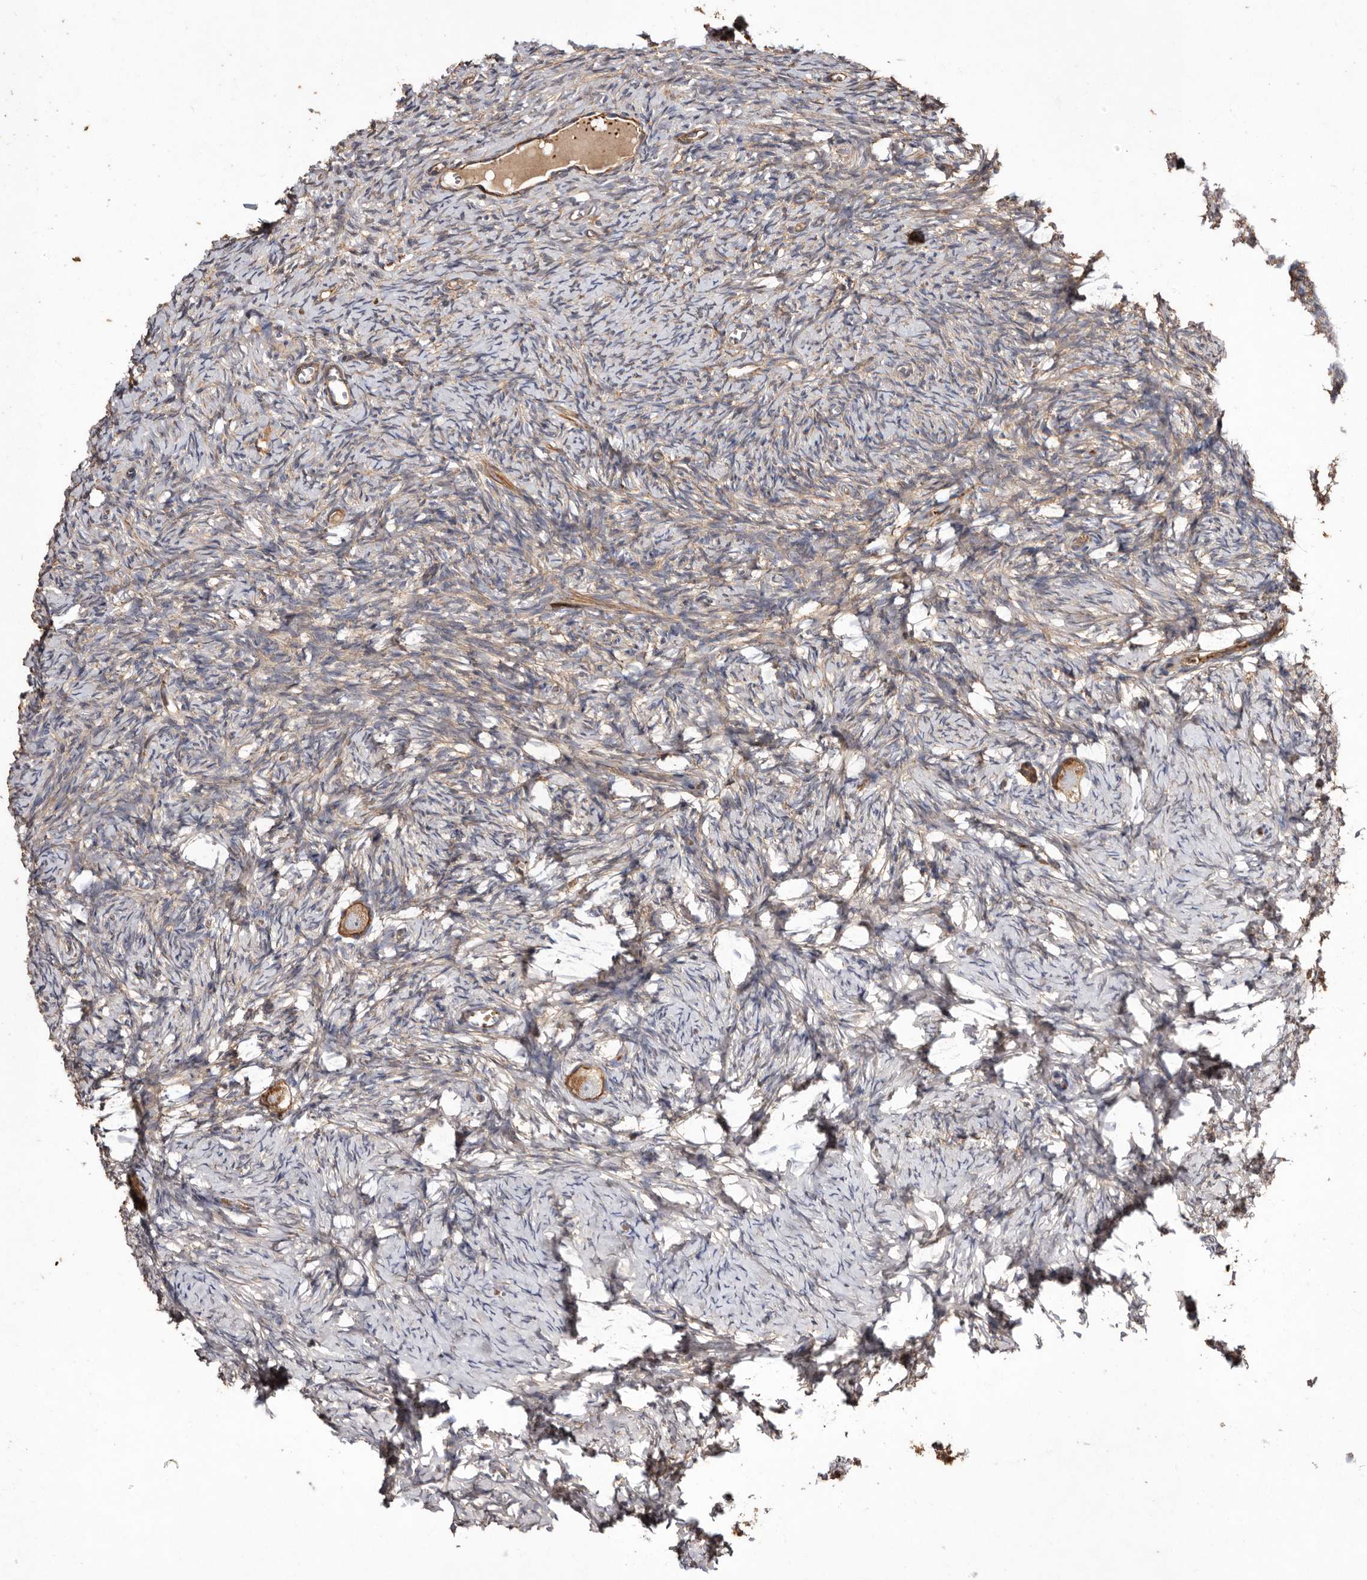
{"staining": {"intensity": "moderate", "quantity": ">75%", "location": "cytoplasmic/membranous"}, "tissue": "ovary", "cell_type": "Follicle cells", "image_type": "normal", "snomed": [{"axis": "morphology", "description": "Normal tissue, NOS"}, {"axis": "topography", "description": "Ovary"}], "caption": "Ovary stained with immunohistochemistry displays moderate cytoplasmic/membranous positivity in approximately >75% of follicle cells.", "gene": "COQ8B", "patient": {"sex": "female", "age": 27}}